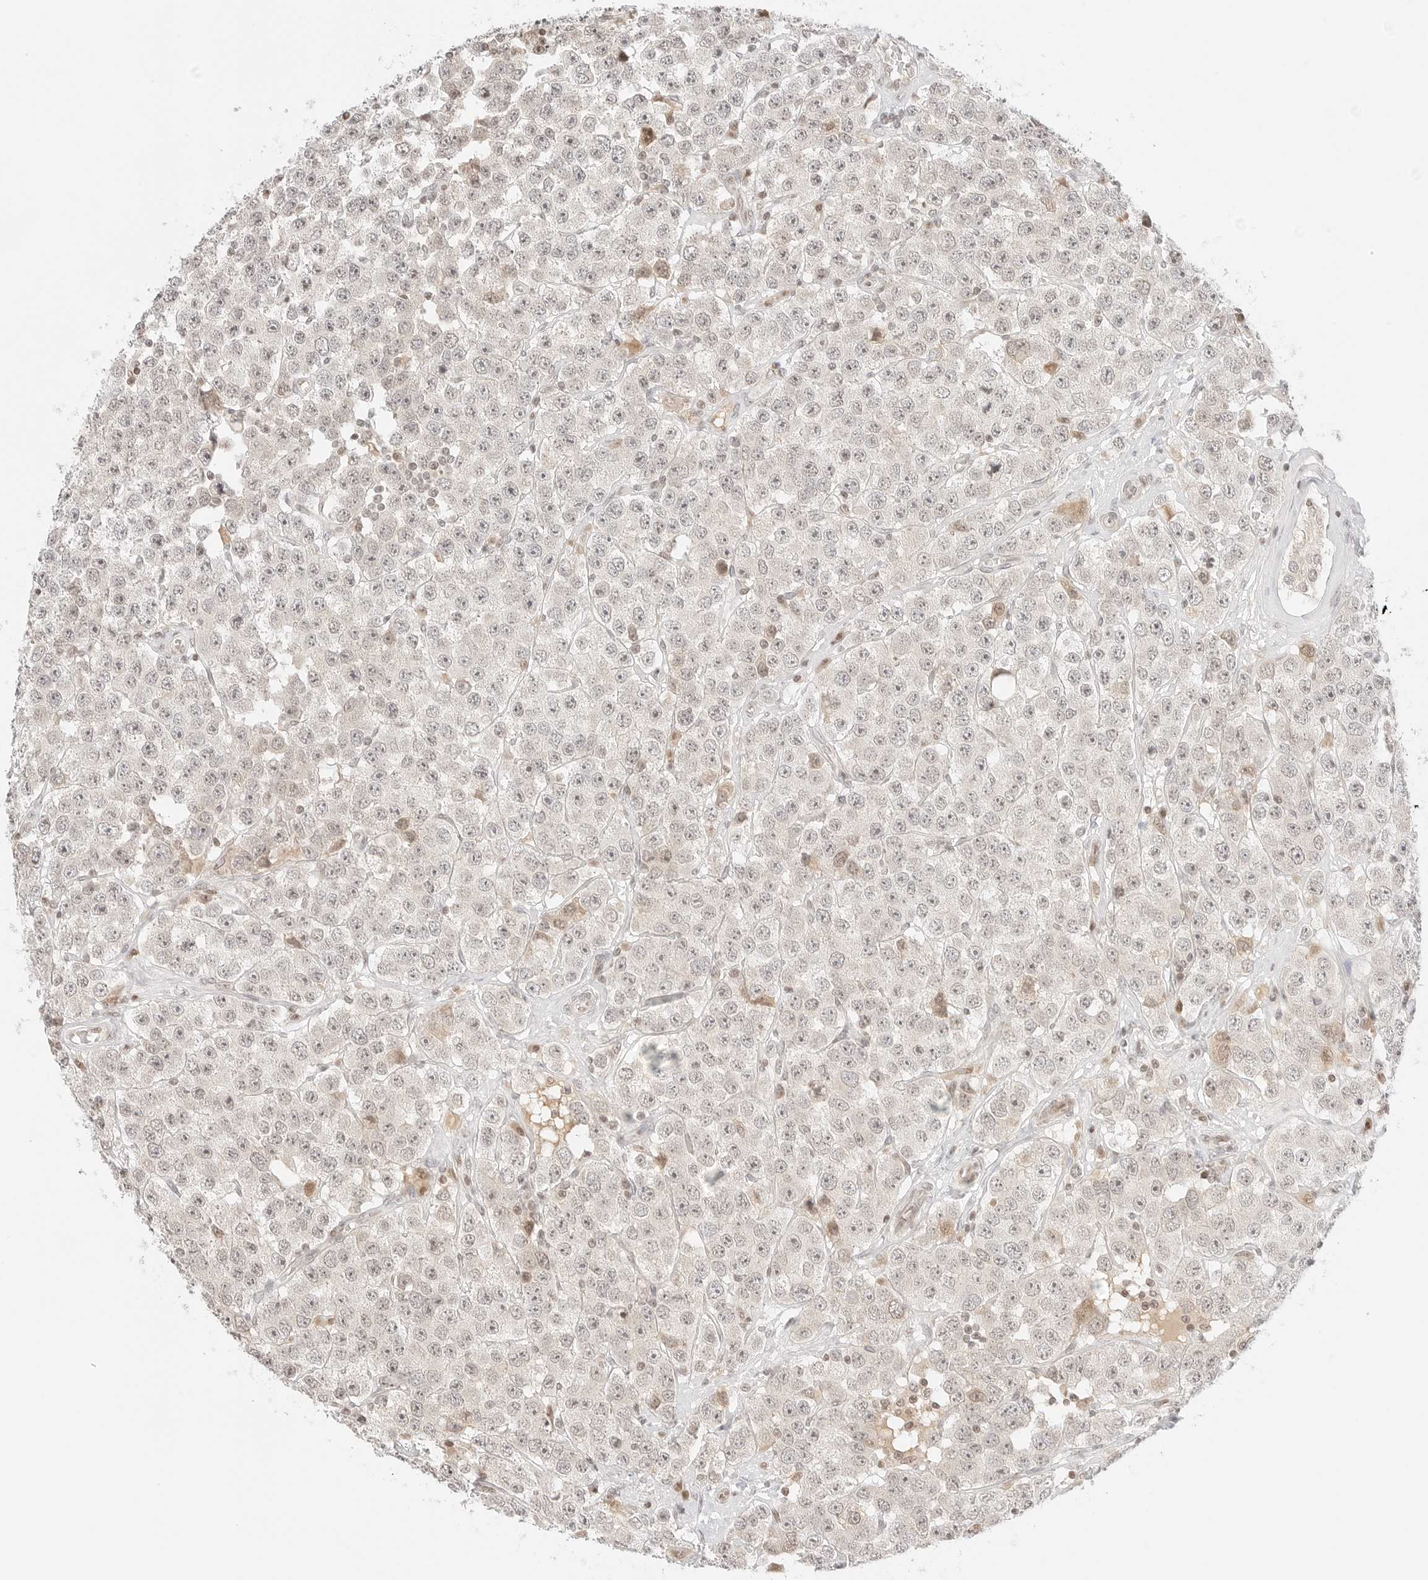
{"staining": {"intensity": "negative", "quantity": "none", "location": "none"}, "tissue": "testis cancer", "cell_type": "Tumor cells", "image_type": "cancer", "snomed": [{"axis": "morphology", "description": "Seminoma, NOS"}, {"axis": "topography", "description": "Testis"}], "caption": "High magnification brightfield microscopy of testis seminoma stained with DAB (brown) and counterstained with hematoxylin (blue): tumor cells show no significant expression.", "gene": "RPS6KL1", "patient": {"sex": "male", "age": 28}}